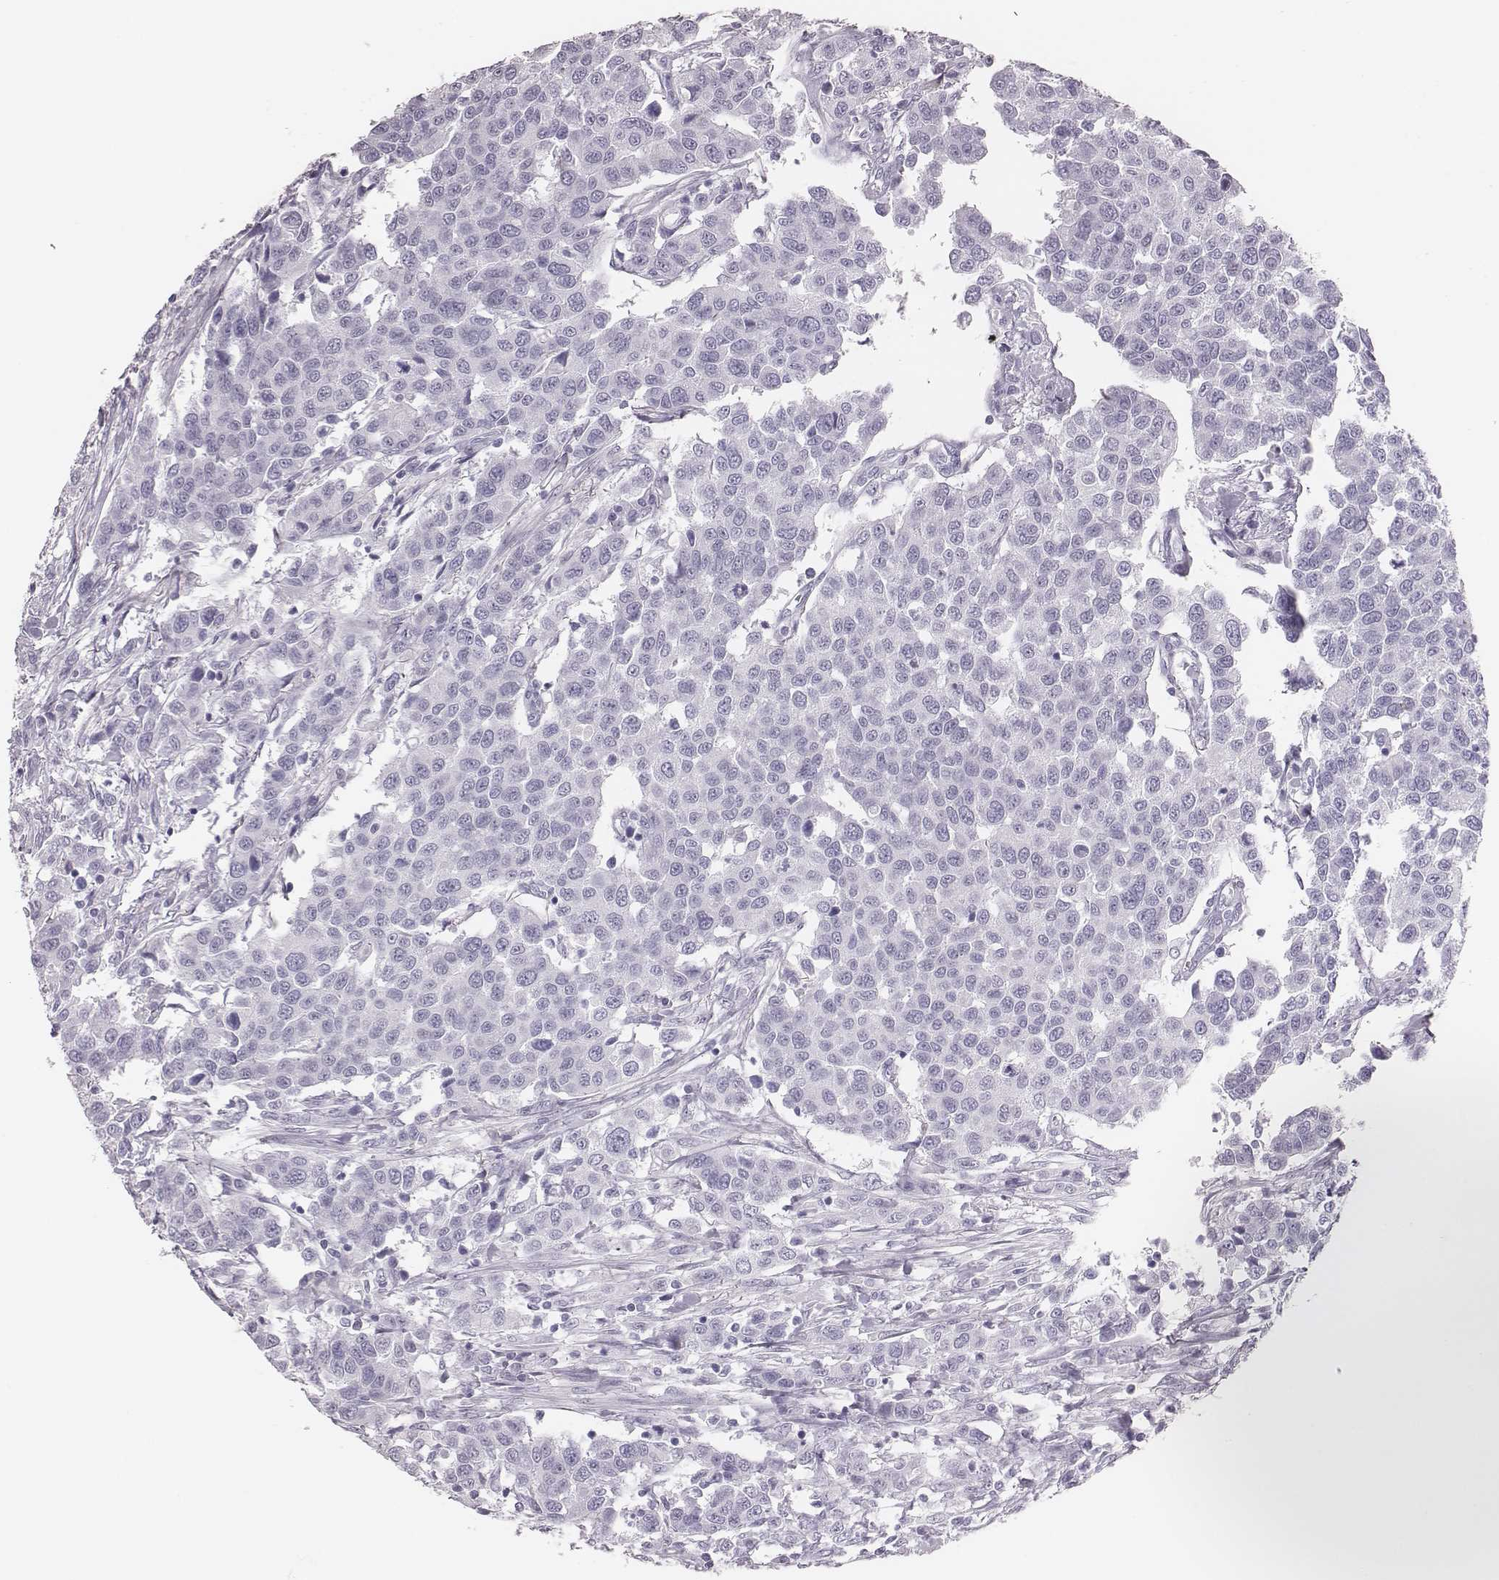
{"staining": {"intensity": "negative", "quantity": "none", "location": "none"}, "tissue": "urothelial cancer", "cell_type": "Tumor cells", "image_type": "cancer", "snomed": [{"axis": "morphology", "description": "Urothelial carcinoma, High grade"}, {"axis": "topography", "description": "Urinary bladder"}], "caption": "An immunohistochemistry (IHC) image of urothelial carcinoma (high-grade) is shown. There is no staining in tumor cells of urothelial carcinoma (high-grade). Brightfield microscopy of immunohistochemistry stained with DAB (3,3'-diaminobenzidine) (brown) and hematoxylin (blue), captured at high magnification.", "gene": "H1-6", "patient": {"sex": "female", "age": 58}}